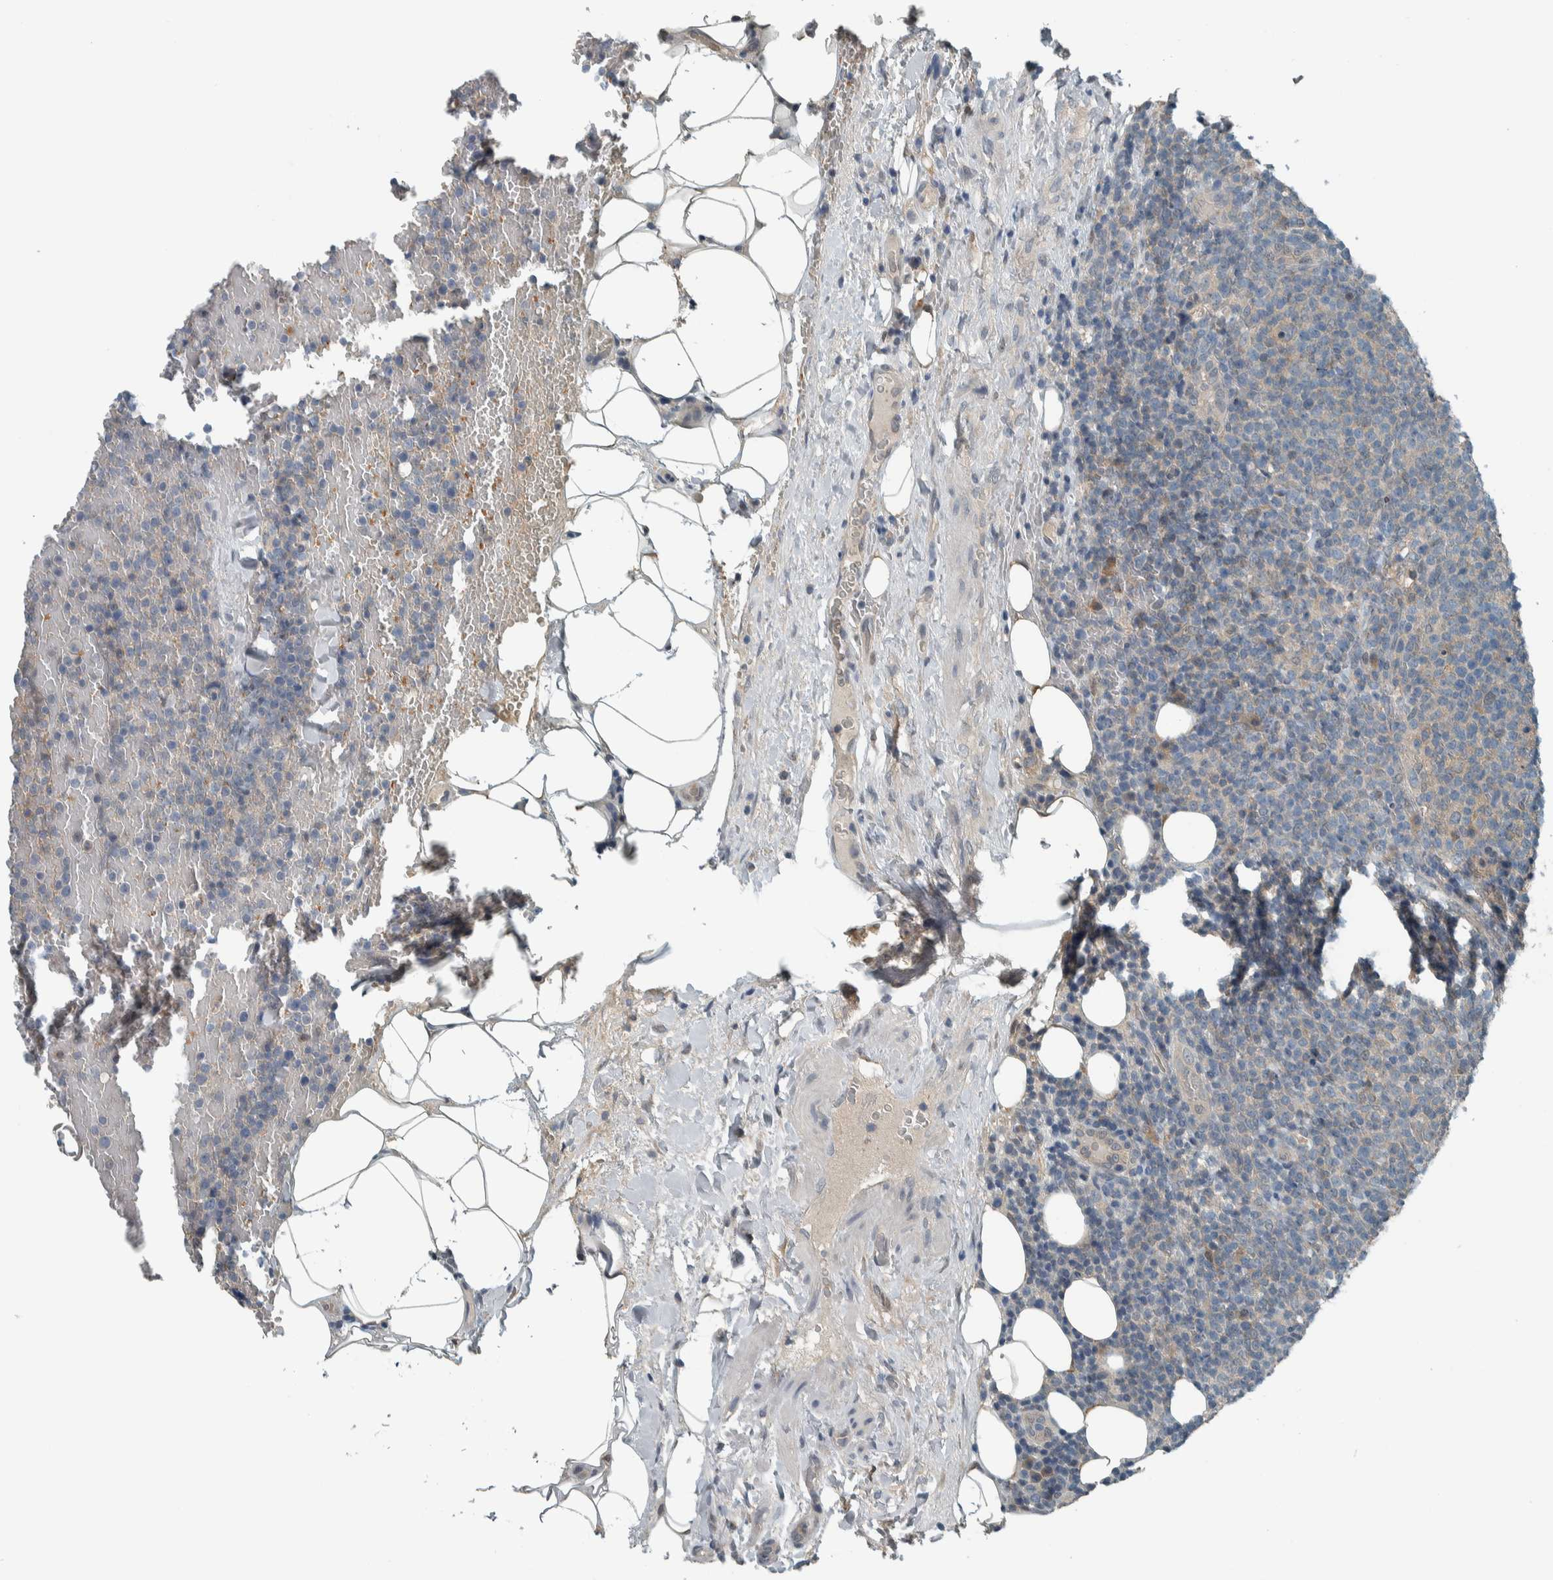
{"staining": {"intensity": "weak", "quantity": "<25%", "location": "cytoplasmic/membranous"}, "tissue": "lymphoma", "cell_type": "Tumor cells", "image_type": "cancer", "snomed": [{"axis": "morphology", "description": "Malignant lymphoma, non-Hodgkin's type, High grade"}, {"axis": "topography", "description": "Lymph node"}], "caption": "The immunohistochemistry (IHC) image has no significant positivity in tumor cells of malignant lymphoma, non-Hodgkin's type (high-grade) tissue. The staining is performed using DAB (3,3'-diaminobenzidine) brown chromogen with nuclei counter-stained in using hematoxylin.", "gene": "ALAD", "patient": {"sex": "male", "age": 61}}